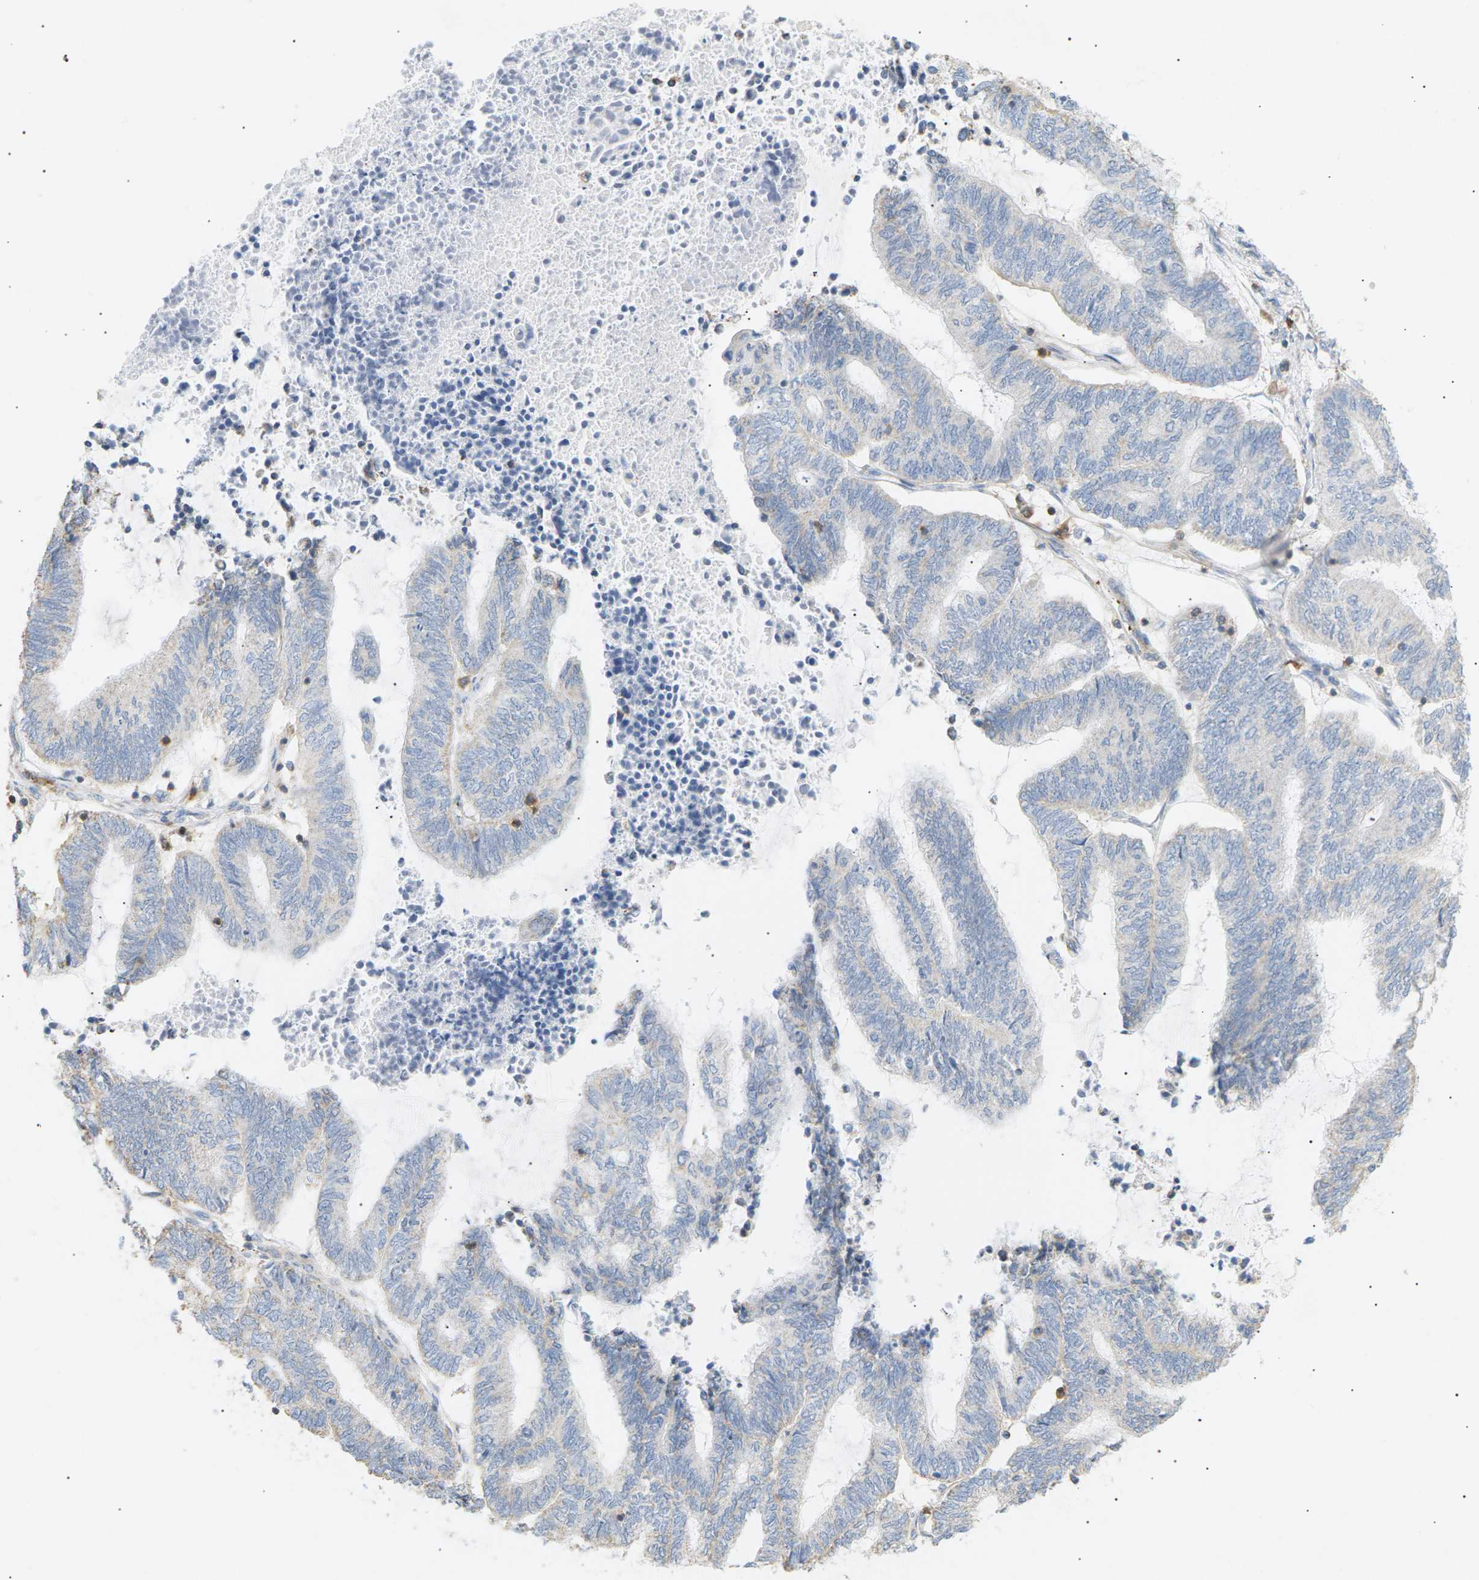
{"staining": {"intensity": "negative", "quantity": "none", "location": "none"}, "tissue": "endometrial cancer", "cell_type": "Tumor cells", "image_type": "cancer", "snomed": [{"axis": "morphology", "description": "Adenocarcinoma, NOS"}, {"axis": "topography", "description": "Uterus"}, {"axis": "topography", "description": "Endometrium"}], "caption": "Endometrial cancer was stained to show a protein in brown. There is no significant positivity in tumor cells. (Brightfield microscopy of DAB (3,3'-diaminobenzidine) immunohistochemistry (IHC) at high magnification).", "gene": "LIME1", "patient": {"sex": "female", "age": 70}}